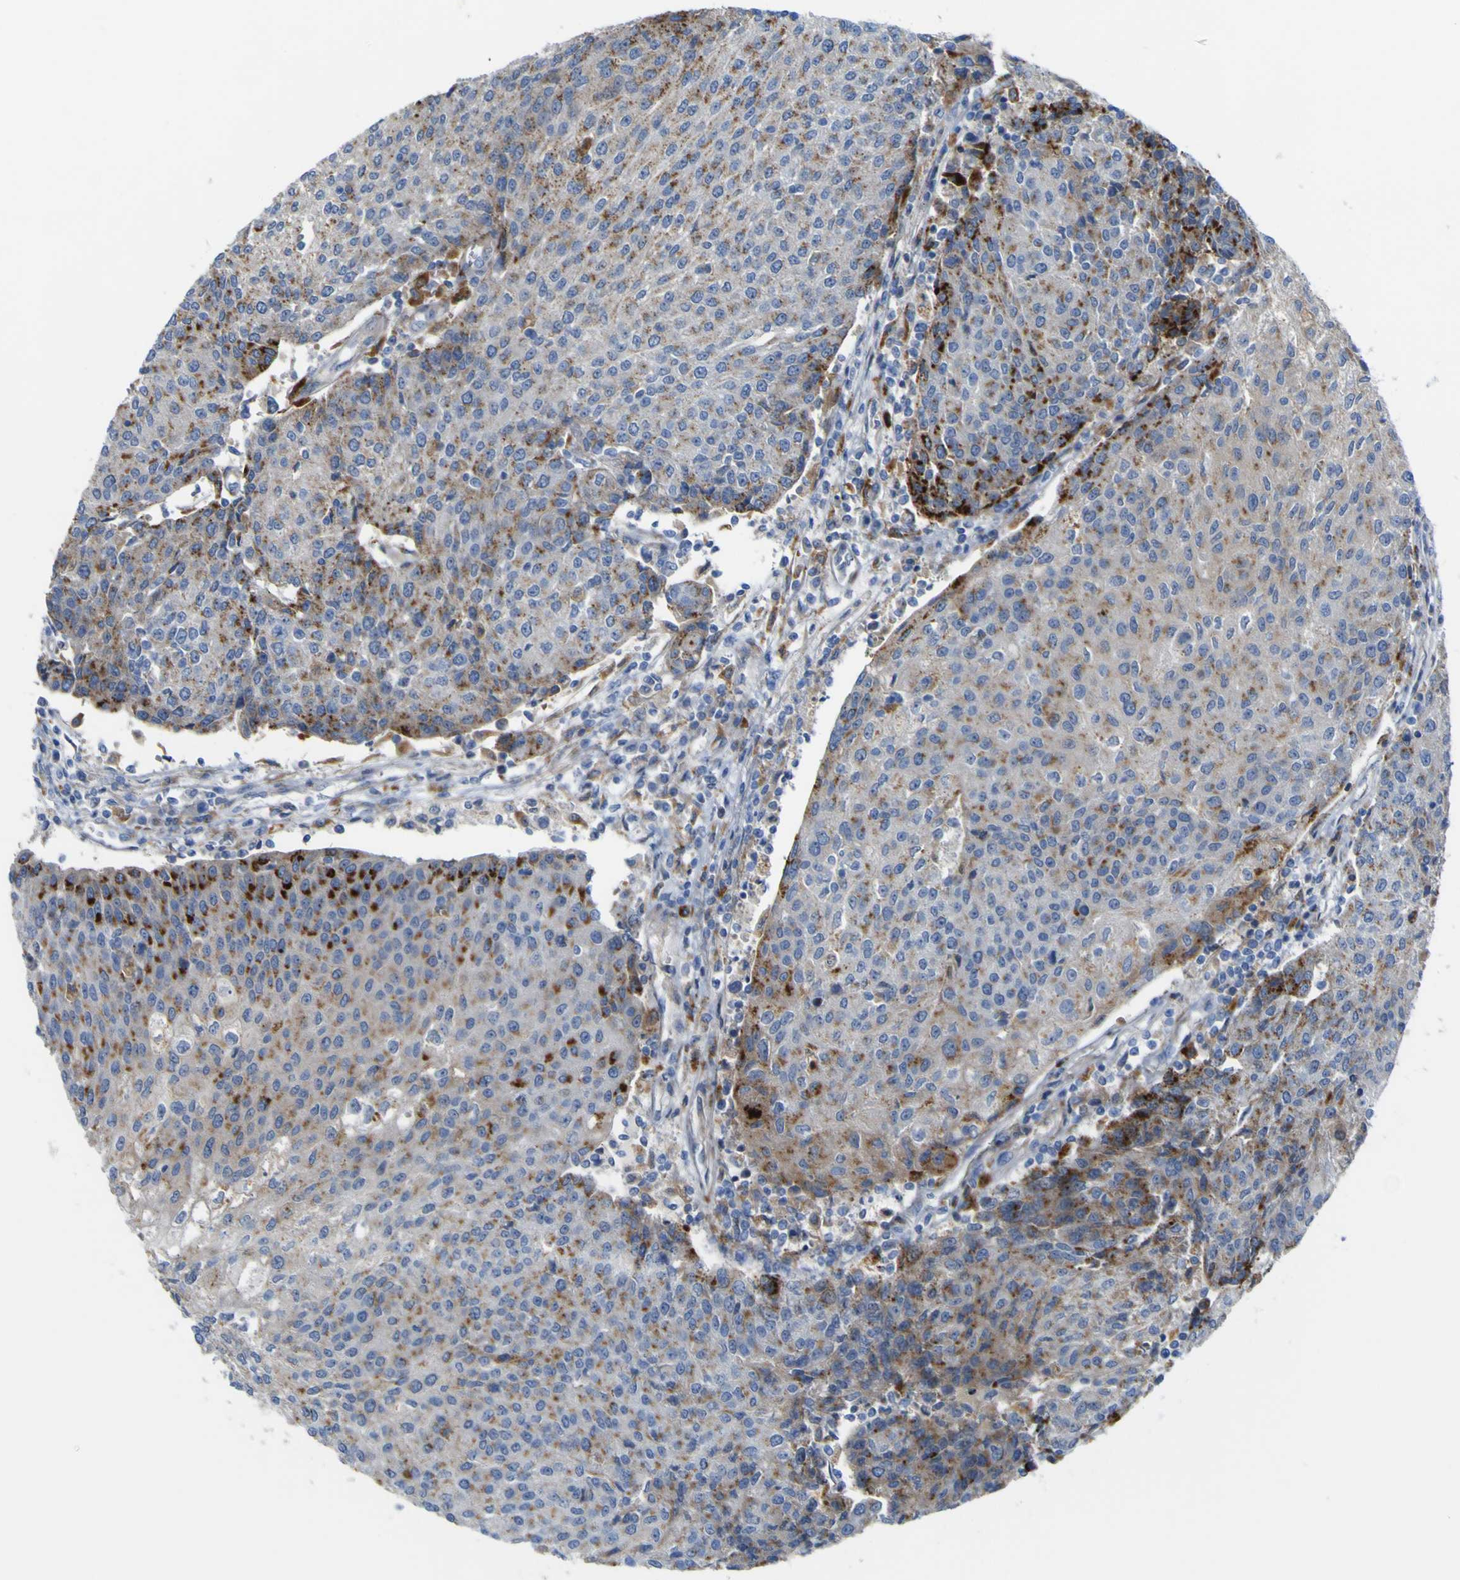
{"staining": {"intensity": "moderate", "quantity": "25%-75%", "location": "cytoplasmic/membranous"}, "tissue": "urothelial cancer", "cell_type": "Tumor cells", "image_type": "cancer", "snomed": [{"axis": "morphology", "description": "Urothelial carcinoma, High grade"}, {"axis": "topography", "description": "Urinary bladder"}], "caption": "The image exhibits immunohistochemical staining of urothelial cancer. There is moderate cytoplasmic/membranous expression is appreciated in about 25%-75% of tumor cells.", "gene": "PTPRF", "patient": {"sex": "female", "age": 85}}